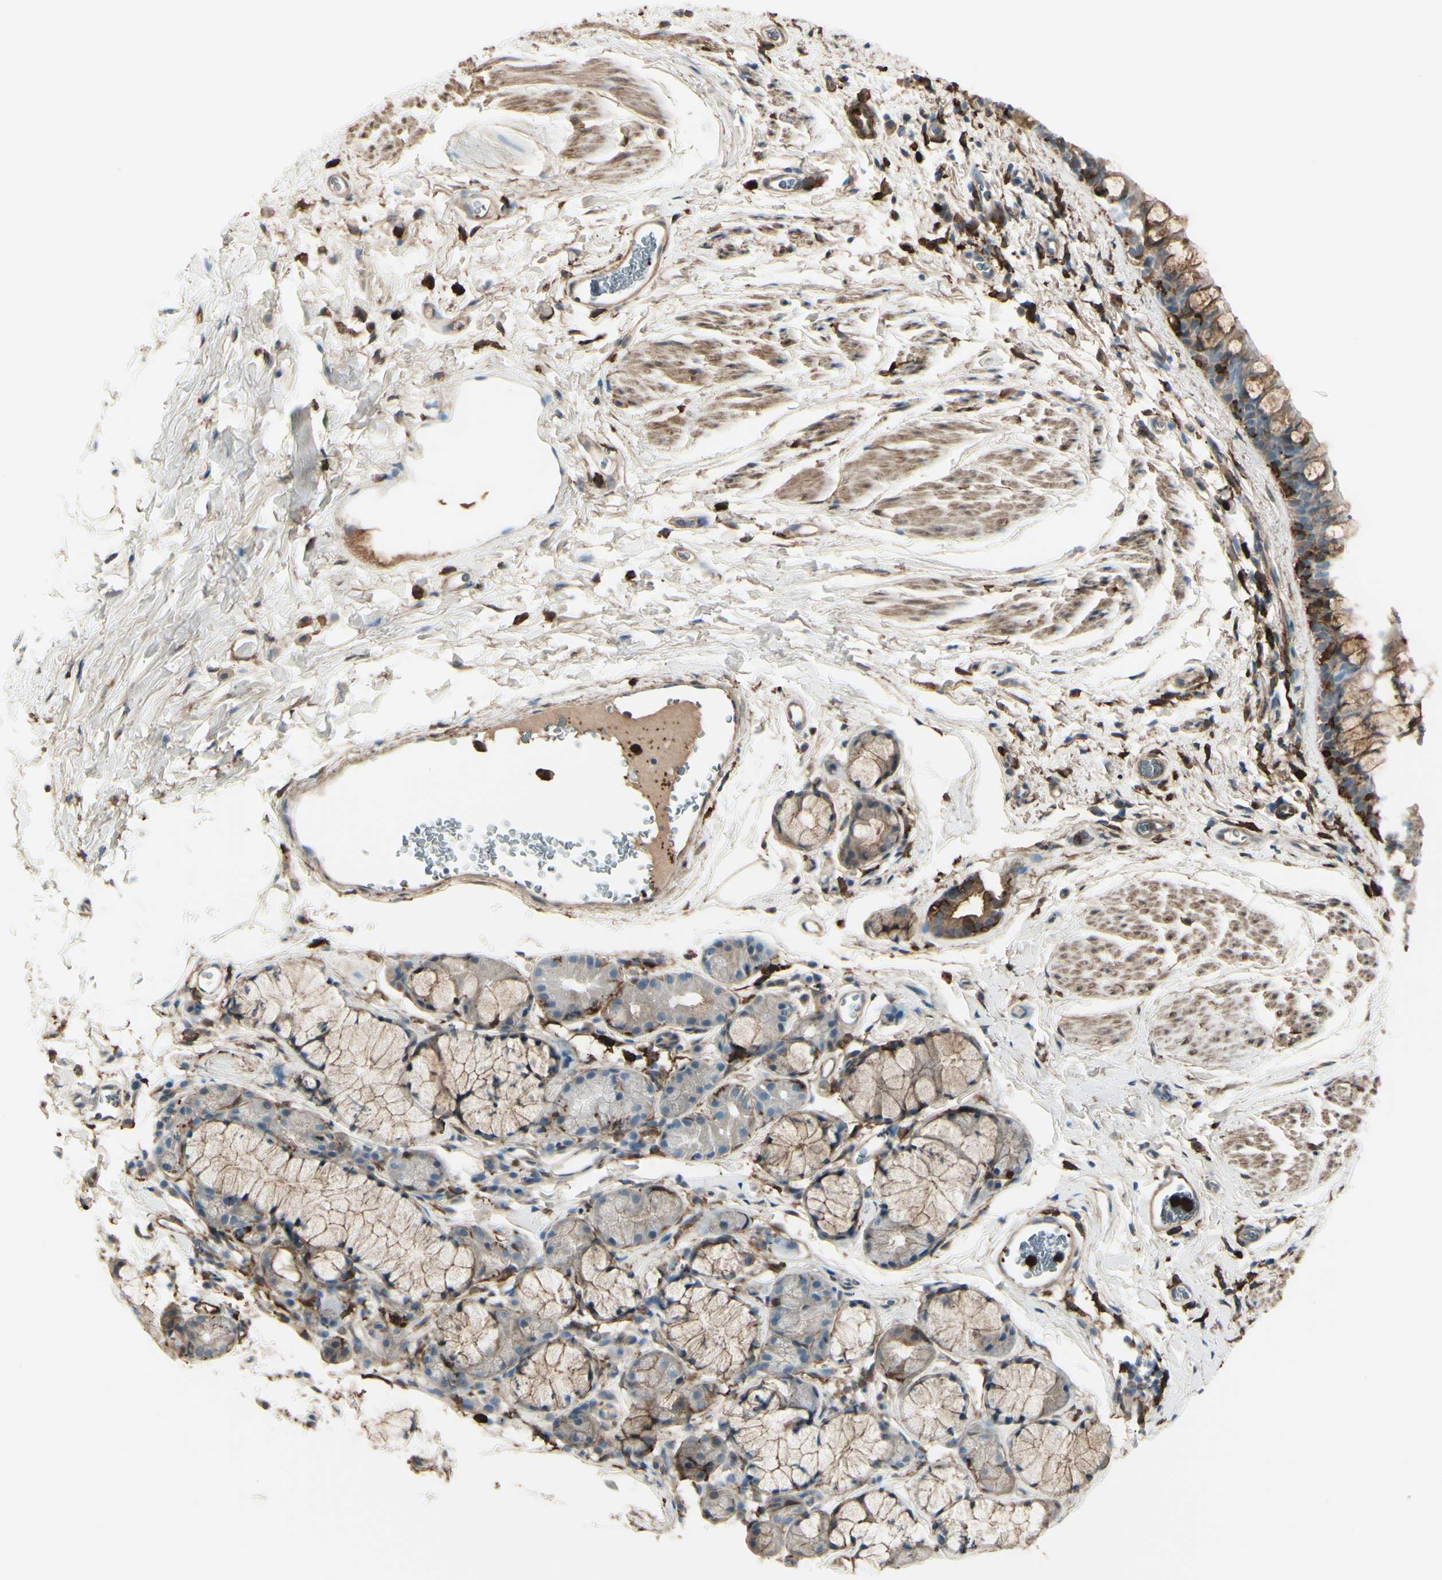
{"staining": {"intensity": "moderate", "quantity": ">75%", "location": "cytoplasmic/membranous"}, "tissue": "bronchus", "cell_type": "Respiratory epithelial cells", "image_type": "normal", "snomed": [{"axis": "morphology", "description": "Normal tissue, NOS"}, {"axis": "morphology", "description": "Malignant melanoma, Metastatic site"}, {"axis": "topography", "description": "Bronchus"}, {"axis": "topography", "description": "Lung"}], "caption": "Protein expression analysis of benign bronchus reveals moderate cytoplasmic/membranous expression in about >75% of respiratory epithelial cells. (DAB (3,3'-diaminobenzidine) IHC, brown staining for protein, blue staining for nuclei).", "gene": "GSN", "patient": {"sex": "male", "age": 64}}